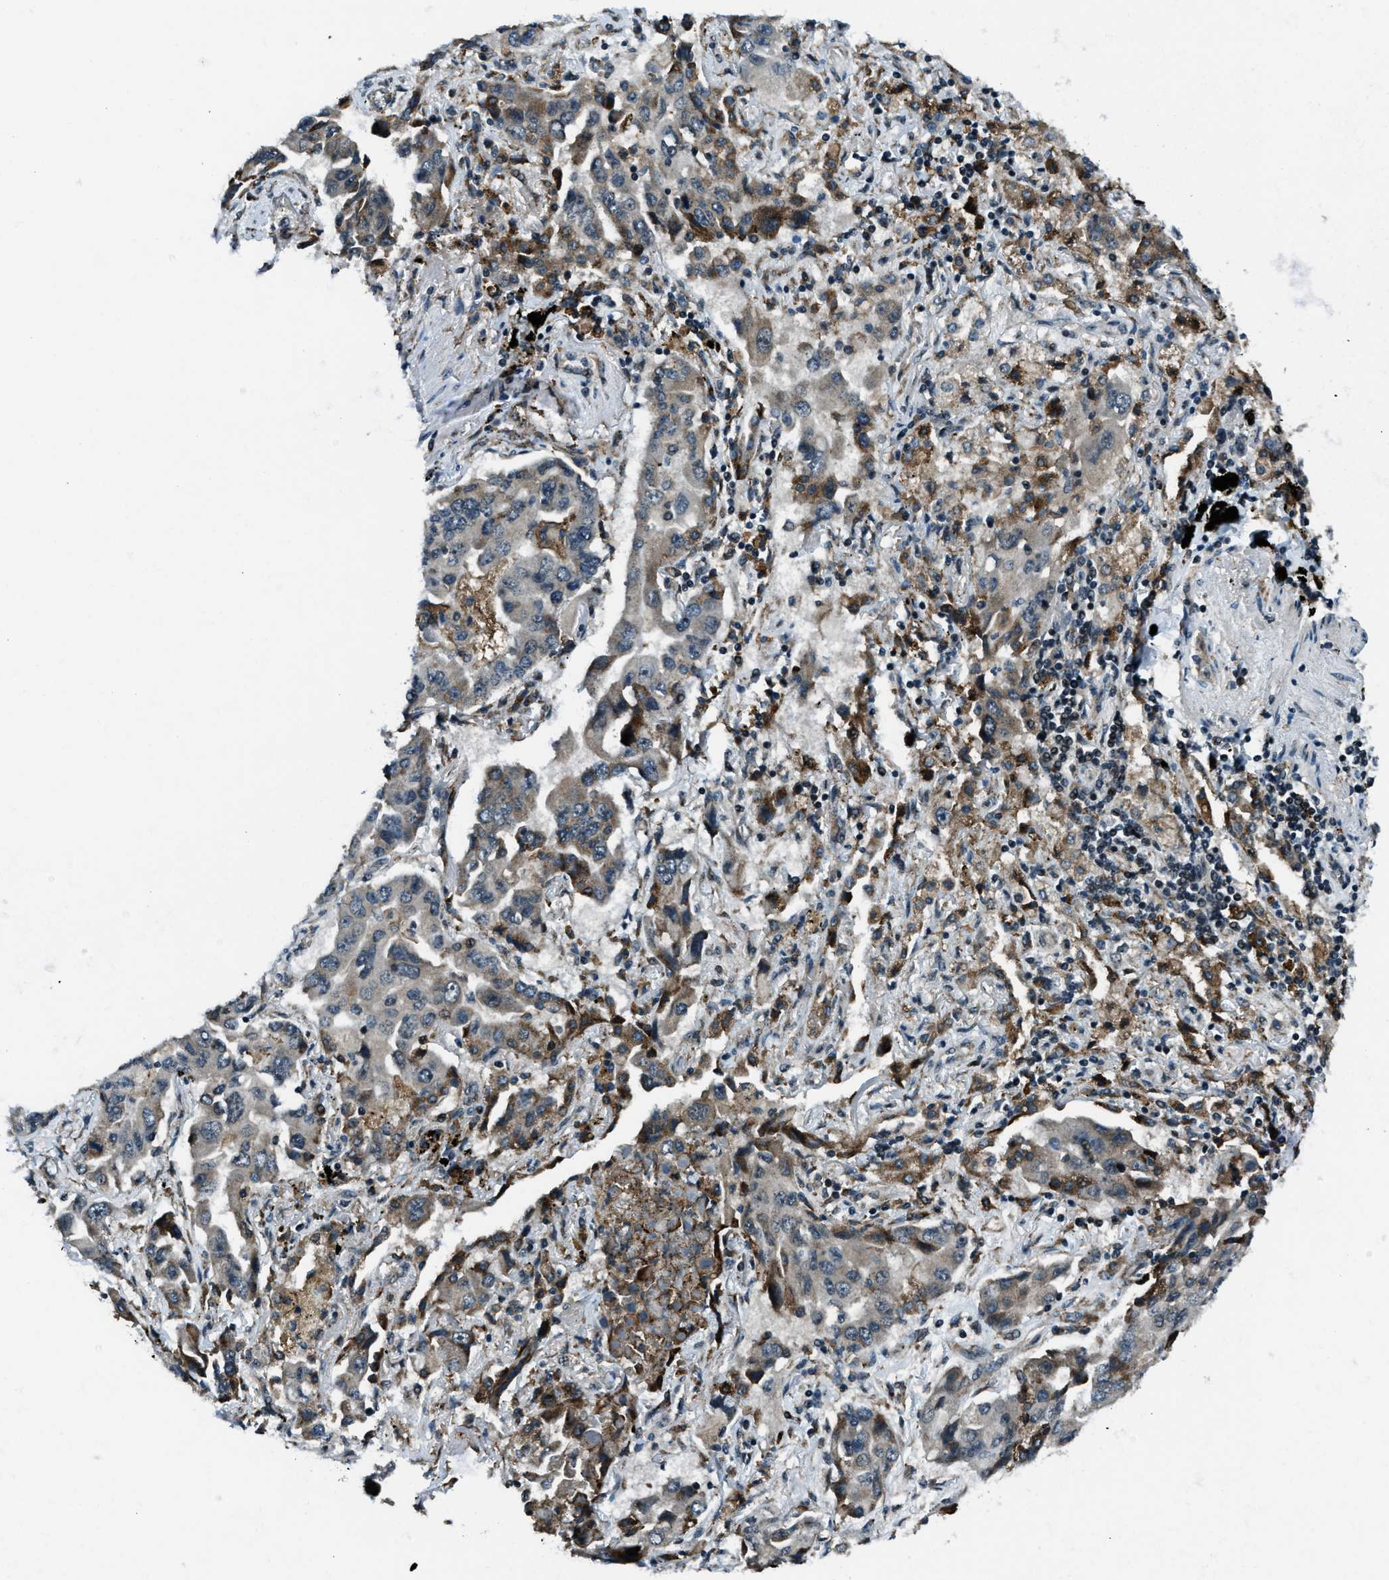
{"staining": {"intensity": "moderate", "quantity": "<25%", "location": "cytoplasmic/membranous"}, "tissue": "lung cancer", "cell_type": "Tumor cells", "image_type": "cancer", "snomed": [{"axis": "morphology", "description": "Adenocarcinoma, NOS"}, {"axis": "topography", "description": "Lung"}], "caption": "Lung cancer (adenocarcinoma) tissue demonstrates moderate cytoplasmic/membranous expression in approximately <25% of tumor cells", "gene": "ACTL9", "patient": {"sex": "female", "age": 65}}